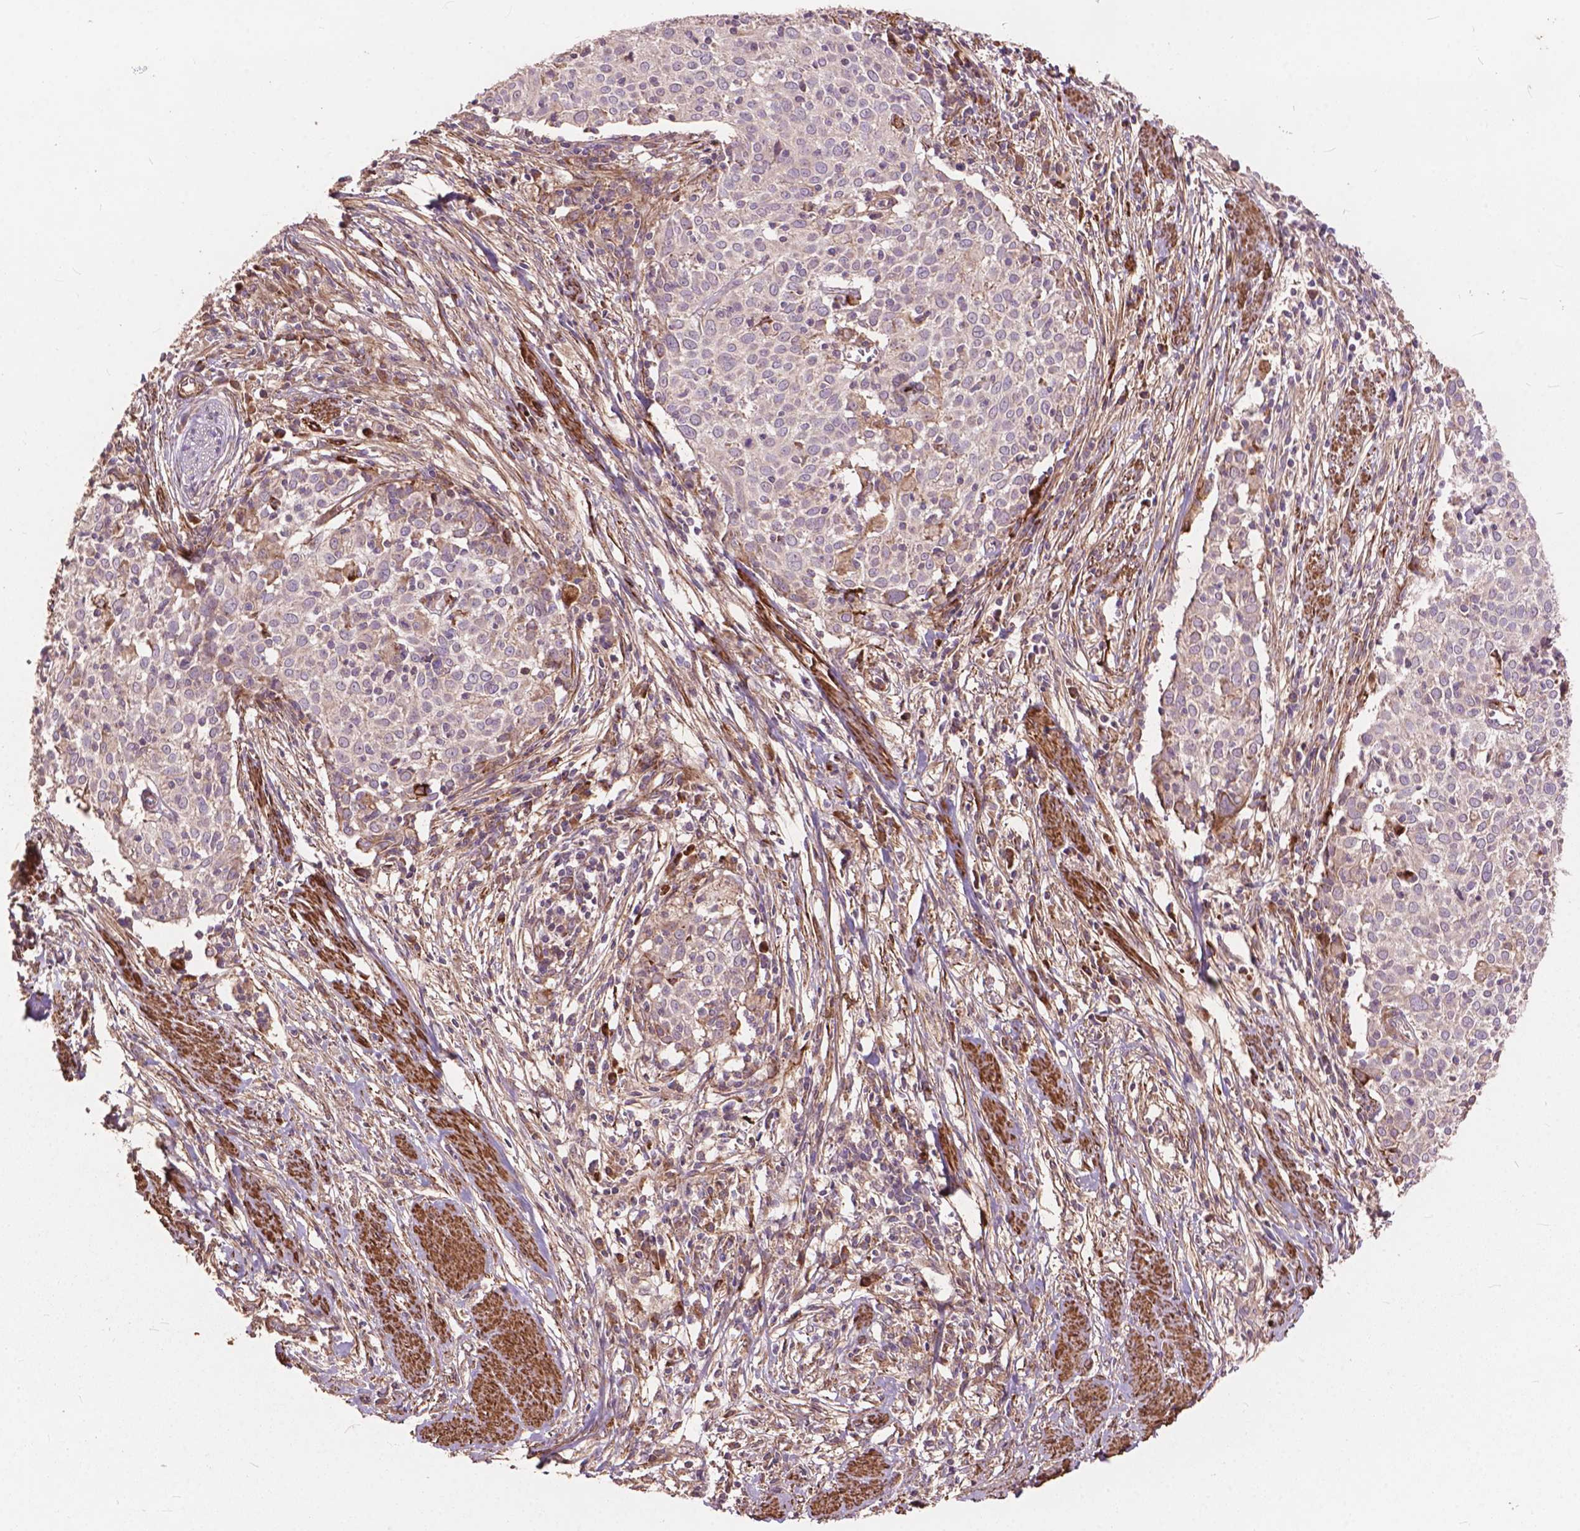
{"staining": {"intensity": "negative", "quantity": "none", "location": "none"}, "tissue": "cervical cancer", "cell_type": "Tumor cells", "image_type": "cancer", "snomed": [{"axis": "morphology", "description": "Squamous cell carcinoma, NOS"}, {"axis": "topography", "description": "Cervix"}], "caption": "This is an immunohistochemistry photomicrograph of human cervical cancer (squamous cell carcinoma). There is no staining in tumor cells.", "gene": "FNIP1", "patient": {"sex": "female", "age": 39}}